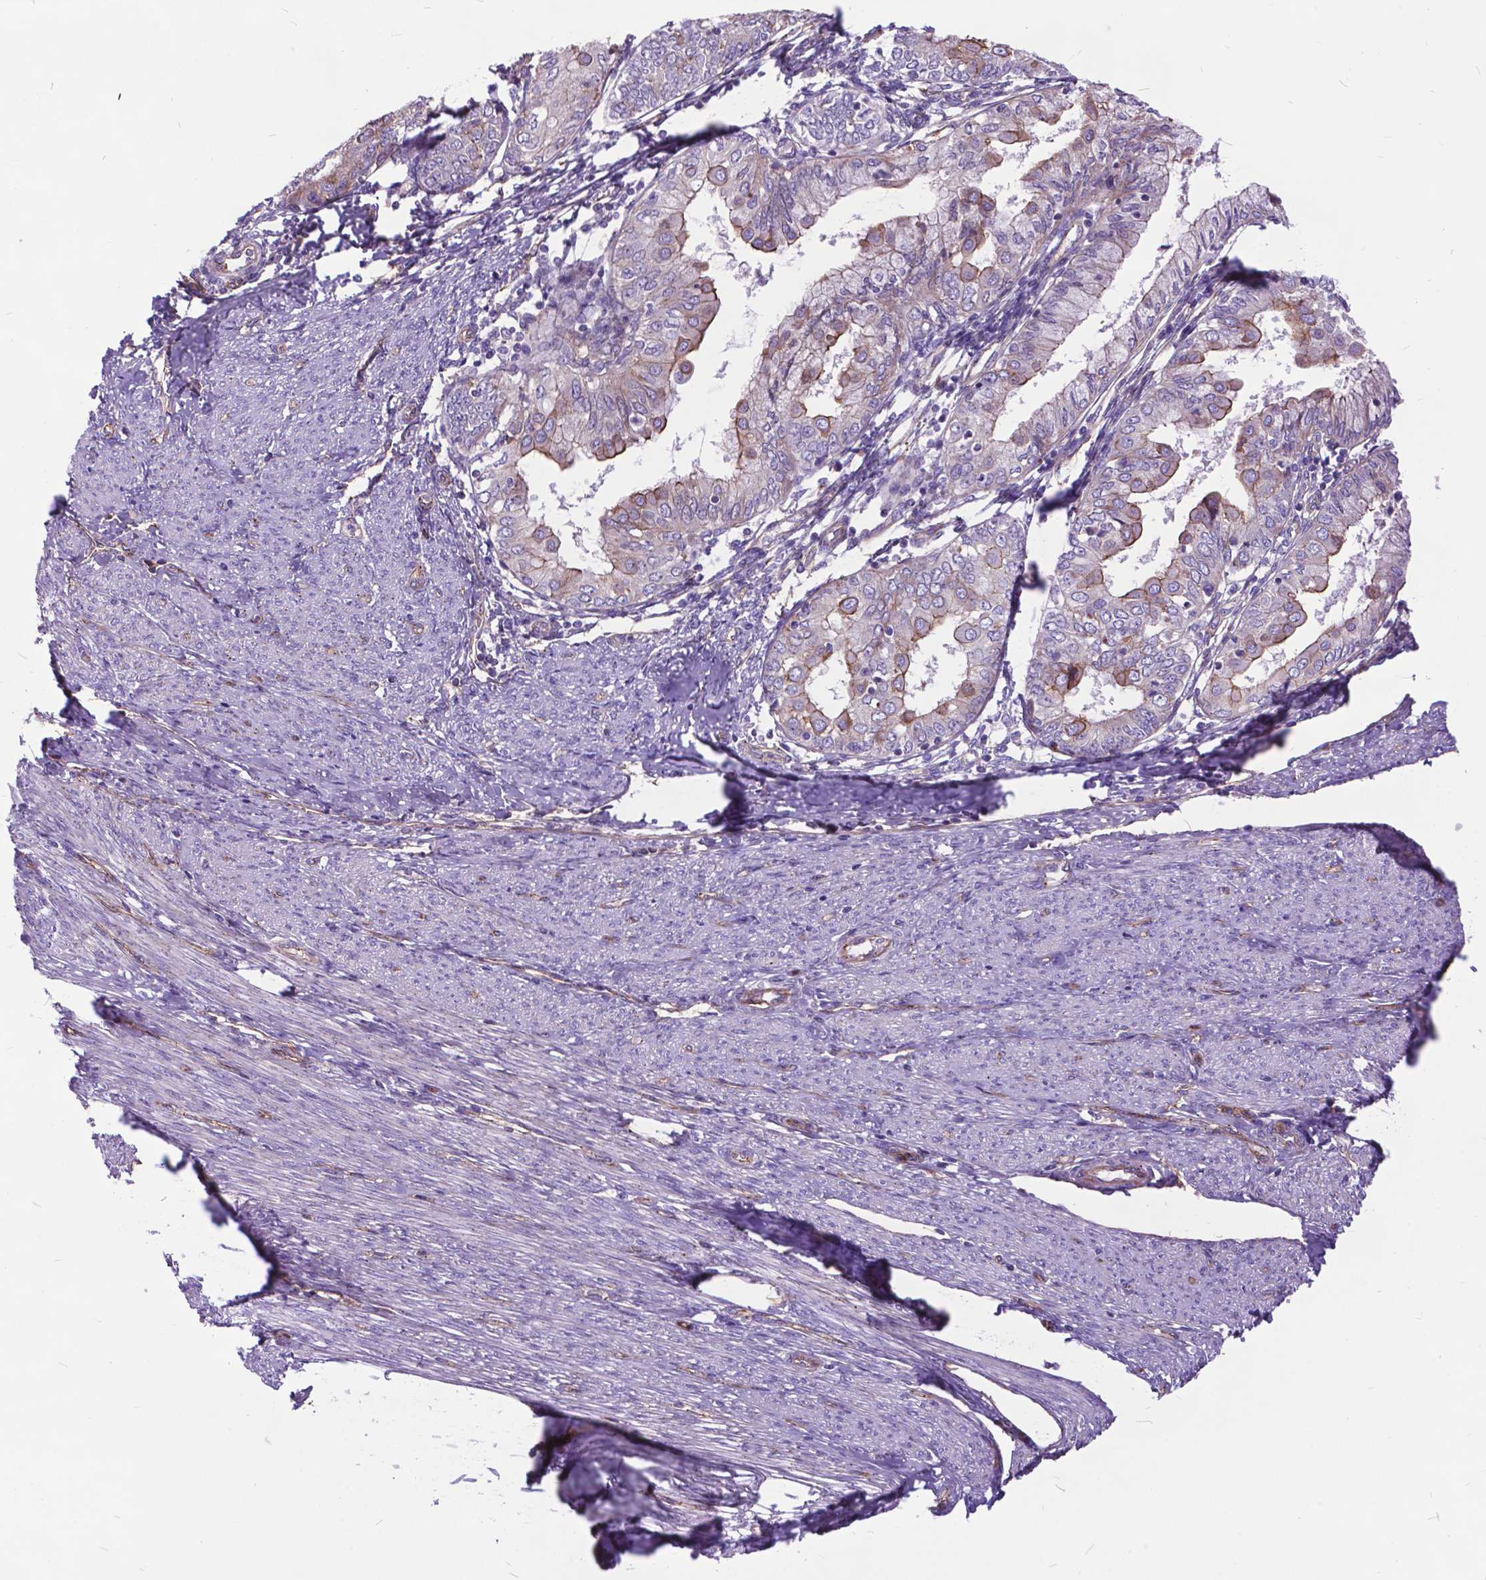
{"staining": {"intensity": "moderate", "quantity": "<25%", "location": "cytoplasmic/membranous"}, "tissue": "endometrial cancer", "cell_type": "Tumor cells", "image_type": "cancer", "snomed": [{"axis": "morphology", "description": "Adenocarcinoma, NOS"}, {"axis": "topography", "description": "Endometrium"}], "caption": "Immunohistochemistry of endometrial adenocarcinoma demonstrates low levels of moderate cytoplasmic/membranous positivity in about <25% of tumor cells. The staining is performed using DAB brown chromogen to label protein expression. The nuclei are counter-stained blue using hematoxylin.", "gene": "FLT4", "patient": {"sex": "female", "age": 68}}